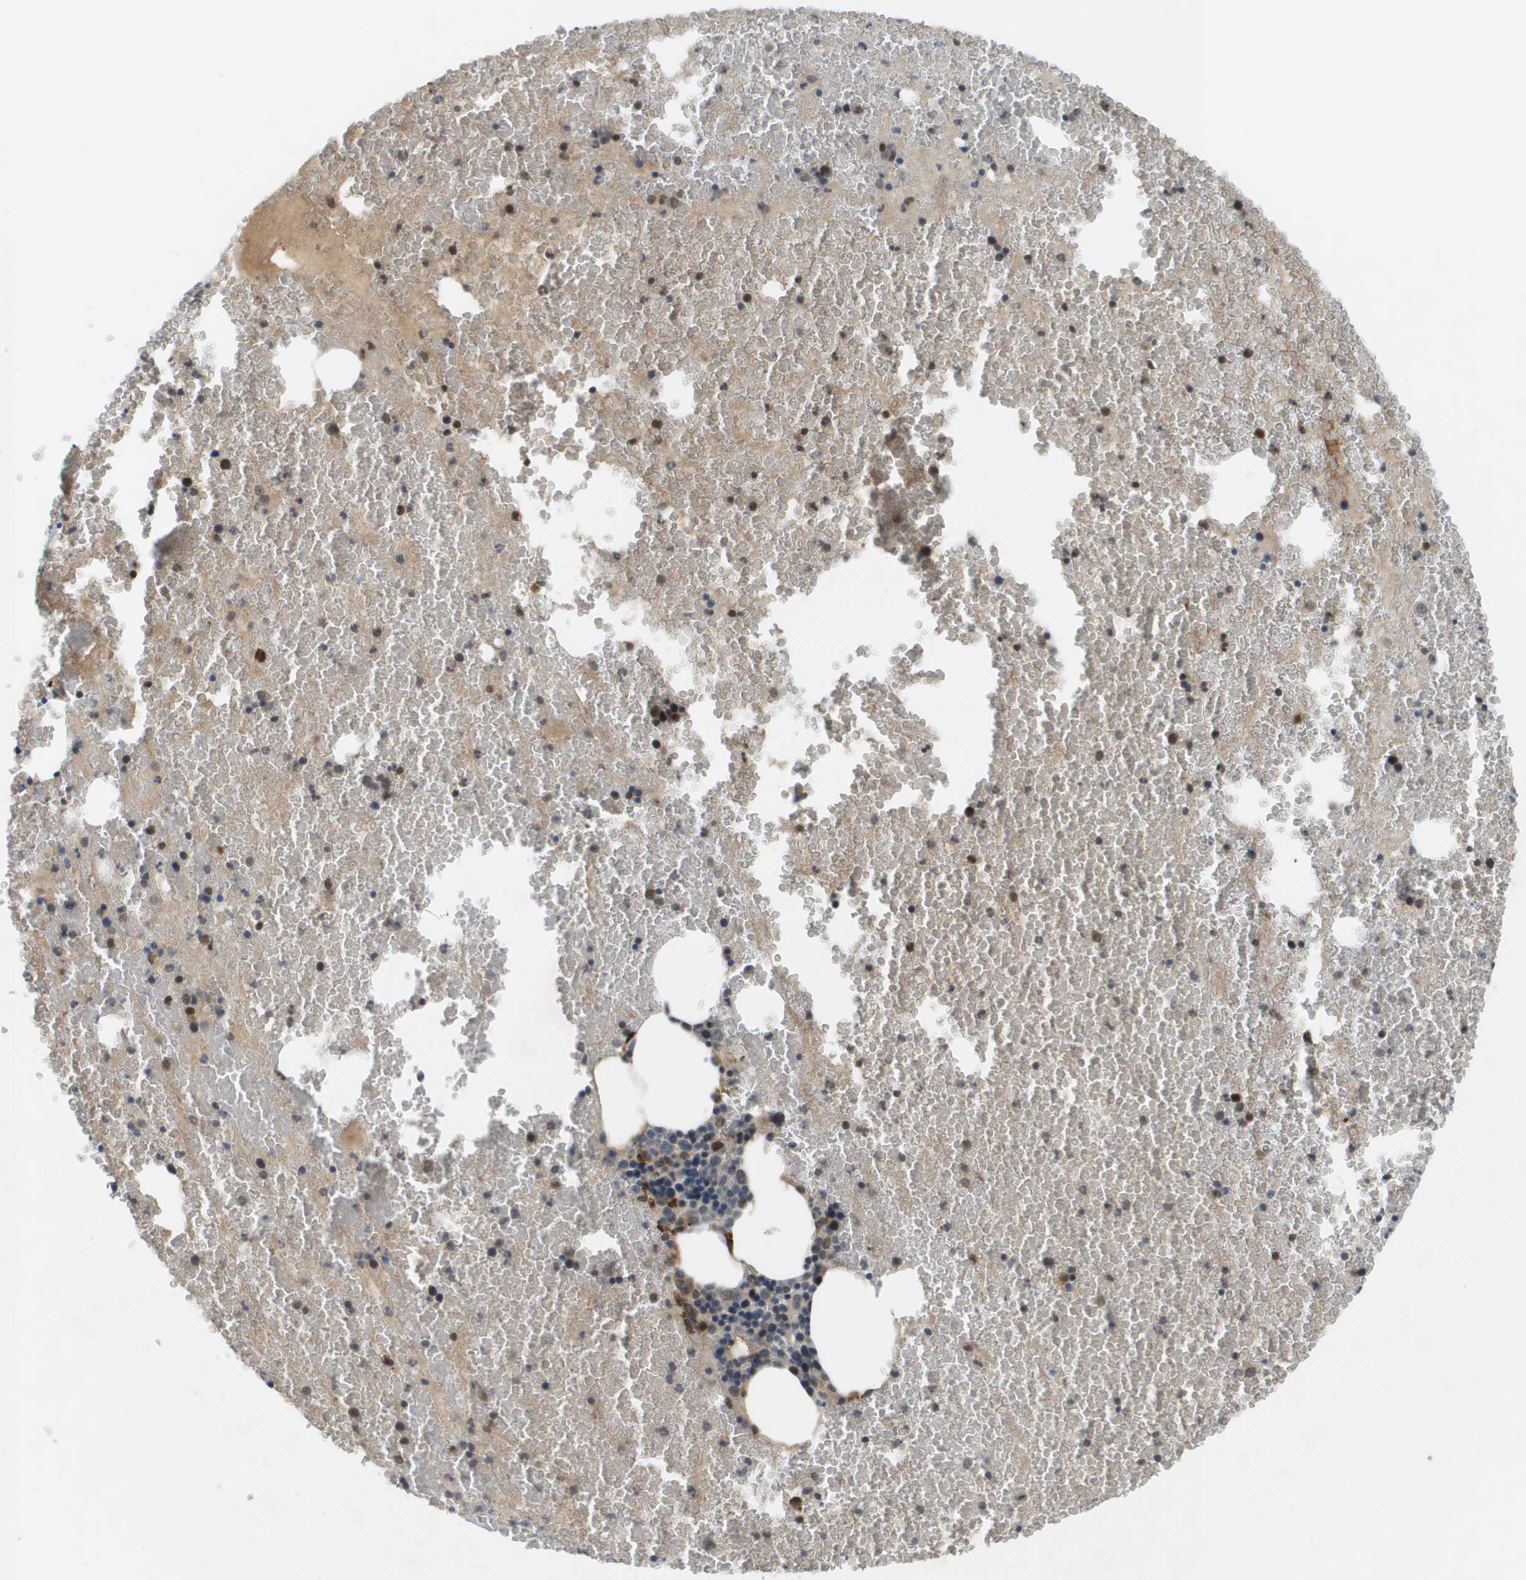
{"staining": {"intensity": "strong", "quantity": "25%-75%", "location": "cytoplasmic/membranous,nuclear"}, "tissue": "bone marrow", "cell_type": "Hematopoietic cells", "image_type": "normal", "snomed": [{"axis": "morphology", "description": "Normal tissue, NOS"}, {"axis": "morphology", "description": "Inflammation, NOS"}, {"axis": "topography", "description": "Bone marrow"}], "caption": "Brown immunohistochemical staining in normal bone marrow displays strong cytoplasmic/membranous,nuclear staining in about 25%-75% of hematopoietic cells.", "gene": "CACNB4", "patient": {"sex": "male", "age": 47}}